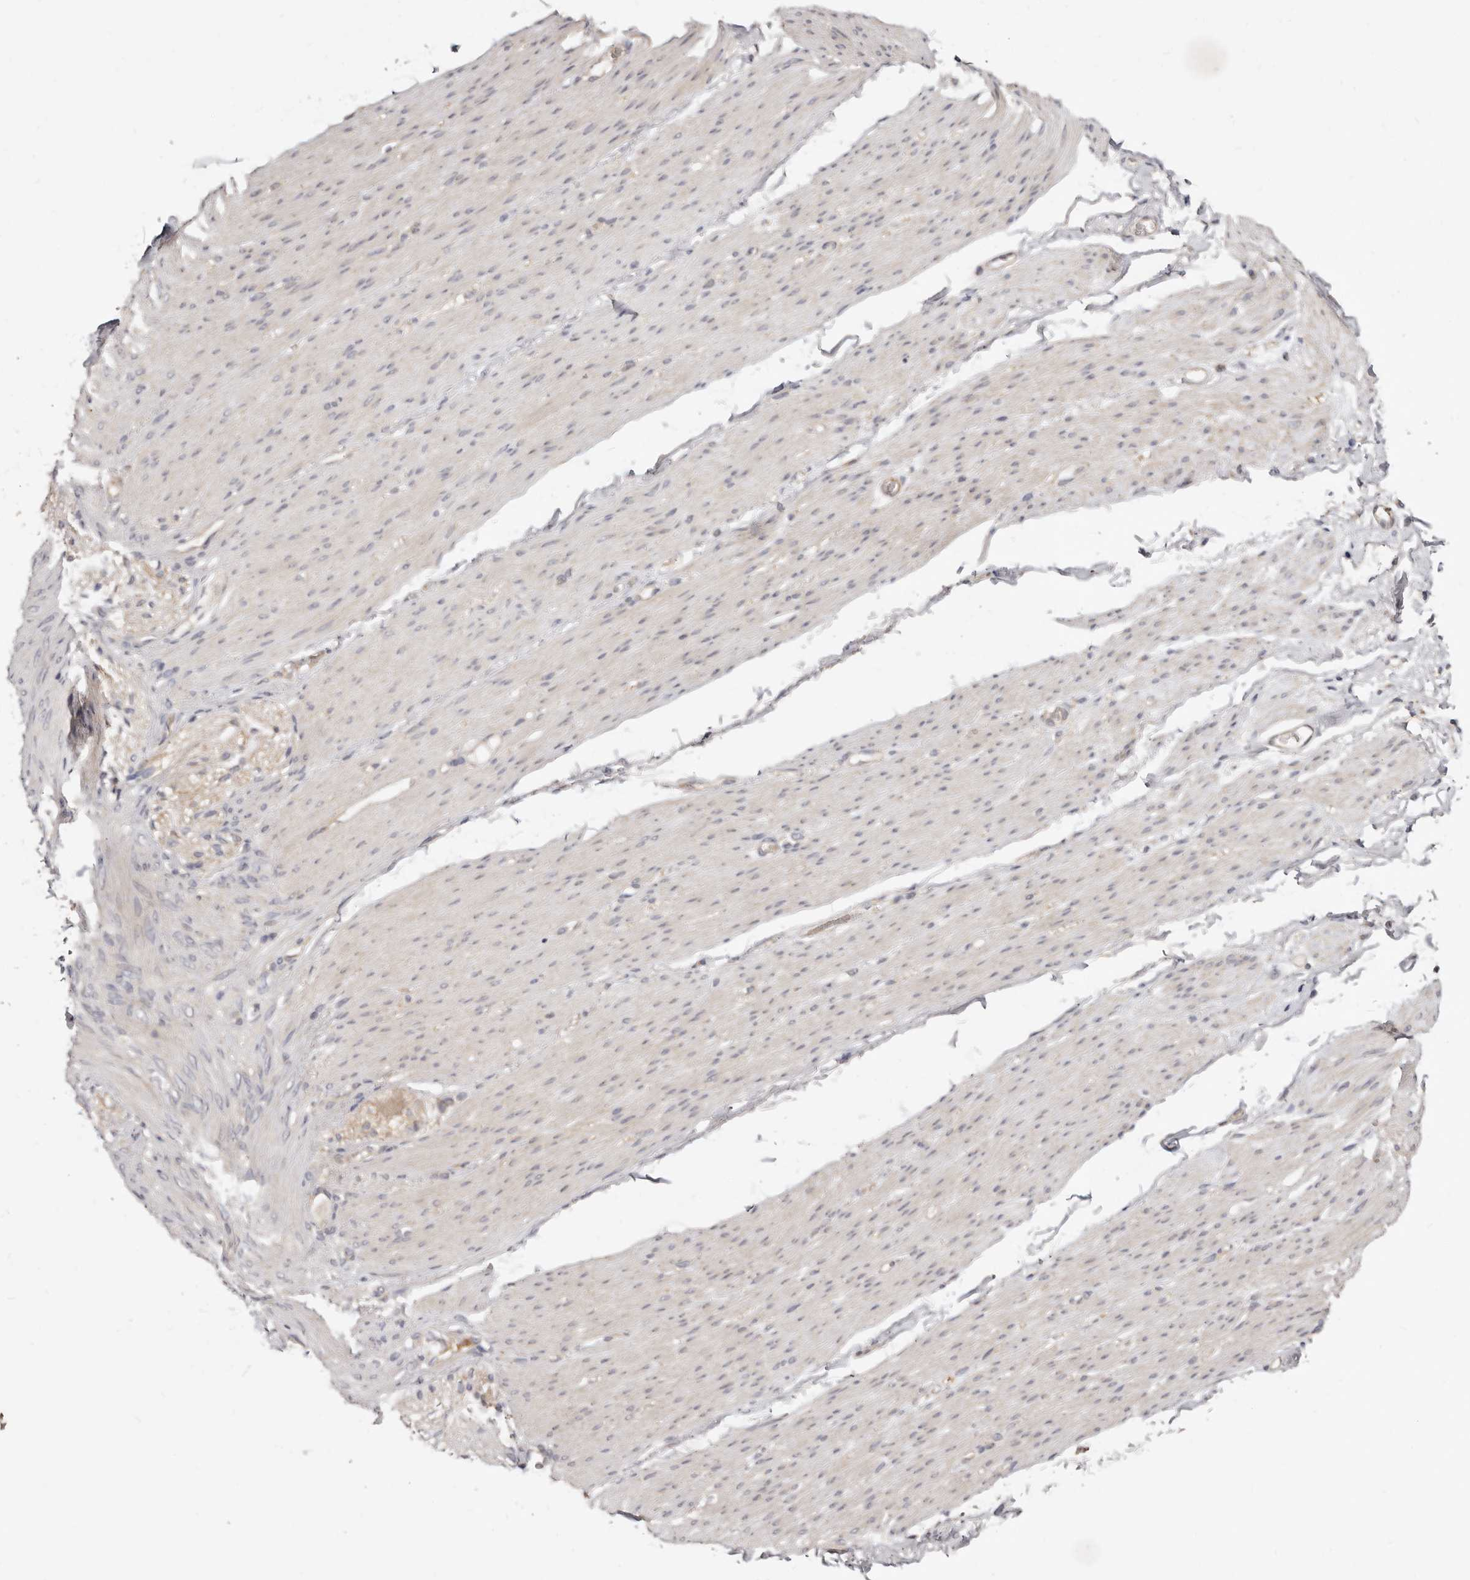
{"staining": {"intensity": "negative", "quantity": "none", "location": "none"}, "tissue": "smooth muscle", "cell_type": "Smooth muscle cells", "image_type": "normal", "snomed": [{"axis": "morphology", "description": "Normal tissue, NOS"}, {"axis": "topography", "description": "Colon"}, {"axis": "topography", "description": "Peripheral nerve tissue"}], "caption": "High power microscopy image of an IHC histopathology image of benign smooth muscle, revealing no significant positivity in smooth muscle cells.", "gene": "TC2N", "patient": {"sex": "female", "age": 61}}